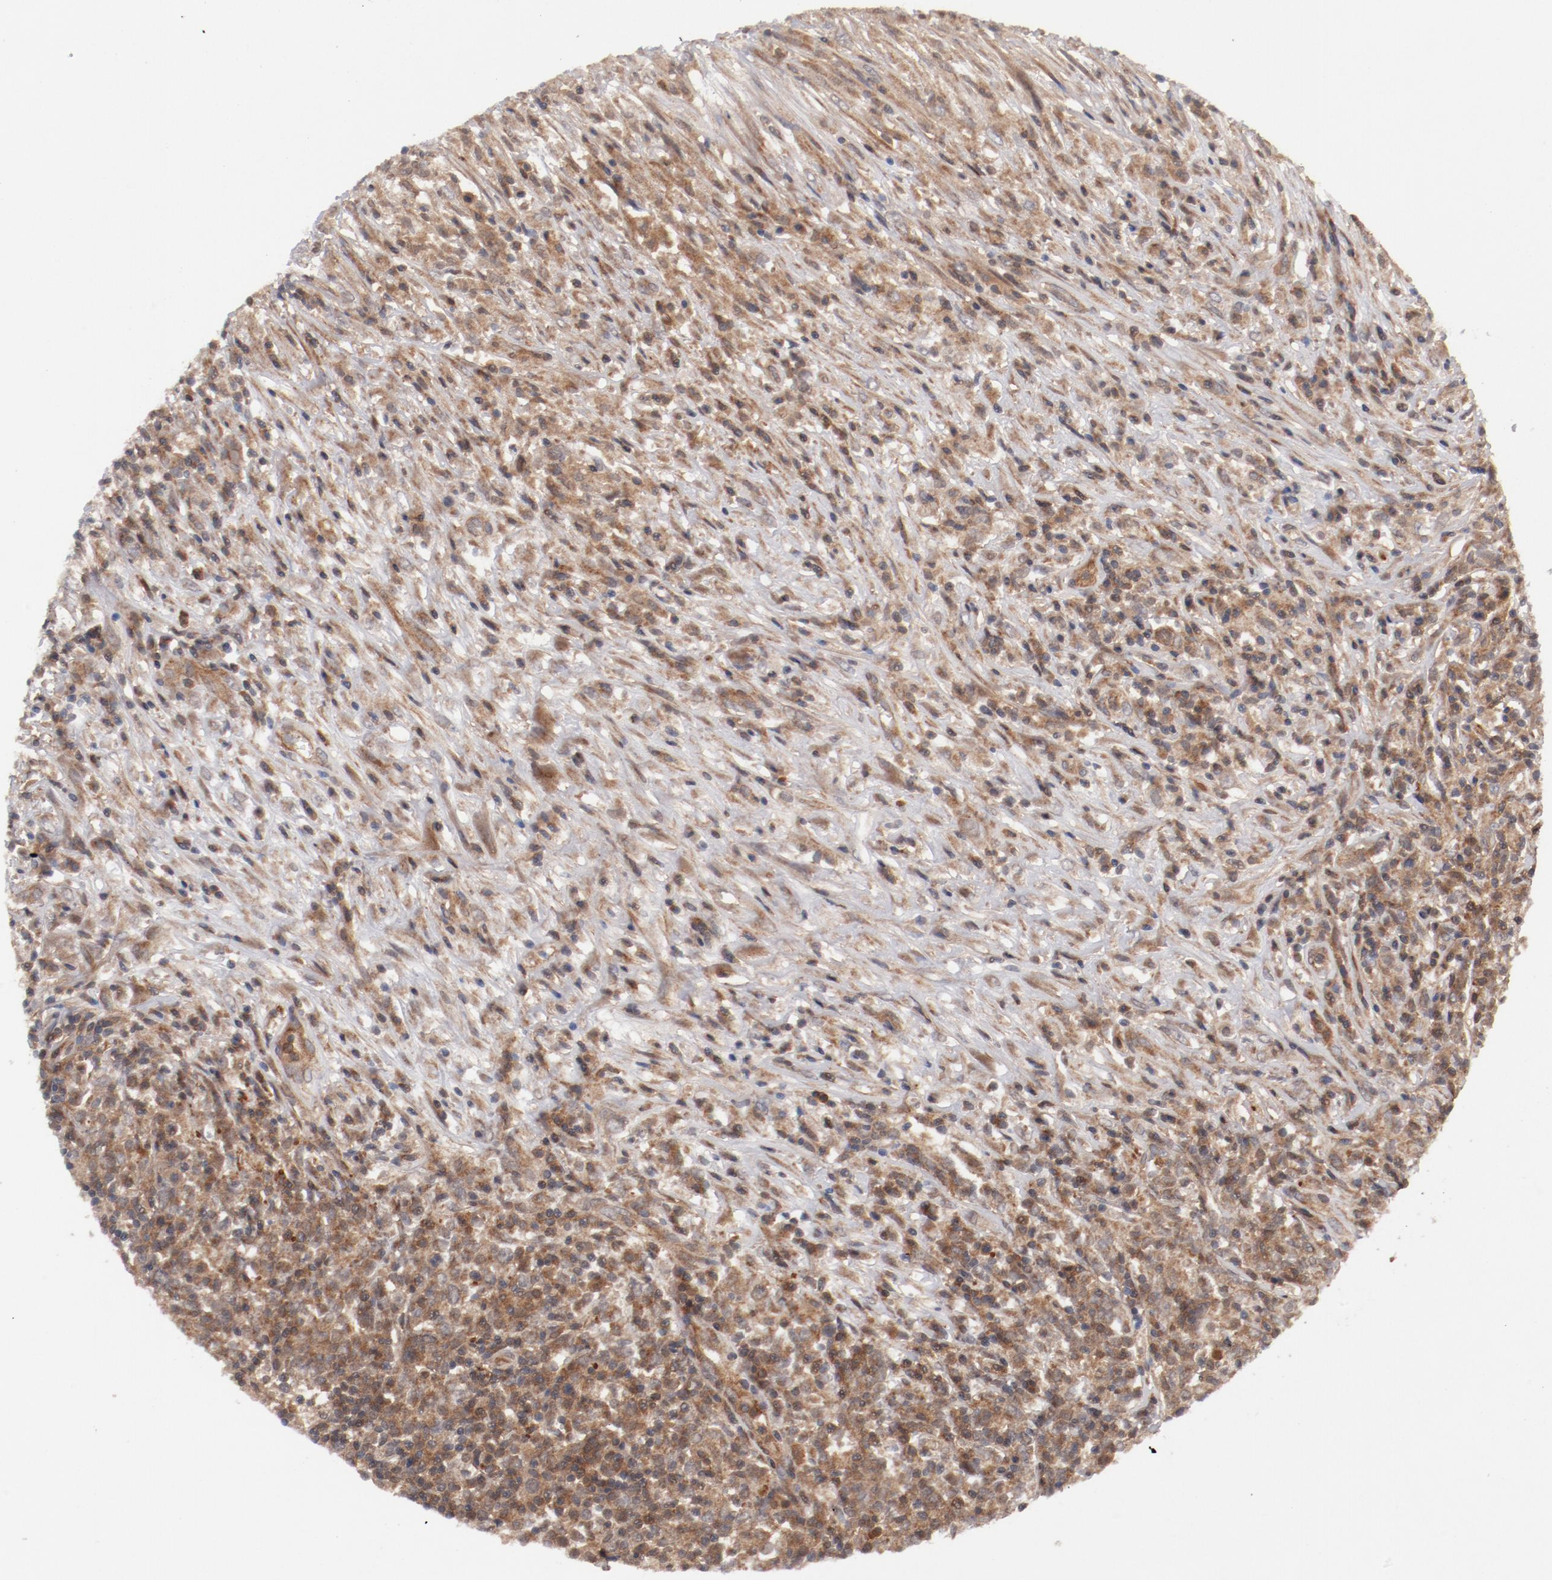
{"staining": {"intensity": "moderate", "quantity": ">75%", "location": "cytoplasmic/membranous"}, "tissue": "lymphoma", "cell_type": "Tumor cells", "image_type": "cancer", "snomed": [{"axis": "morphology", "description": "Malignant lymphoma, non-Hodgkin's type, High grade"}, {"axis": "topography", "description": "Lymph node"}], "caption": "High-grade malignant lymphoma, non-Hodgkin's type stained for a protein demonstrates moderate cytoplasmic/membranous positivity in tumor cells.", "gene": "GUF1", "patient": {"sex": "female", "age": 84}}